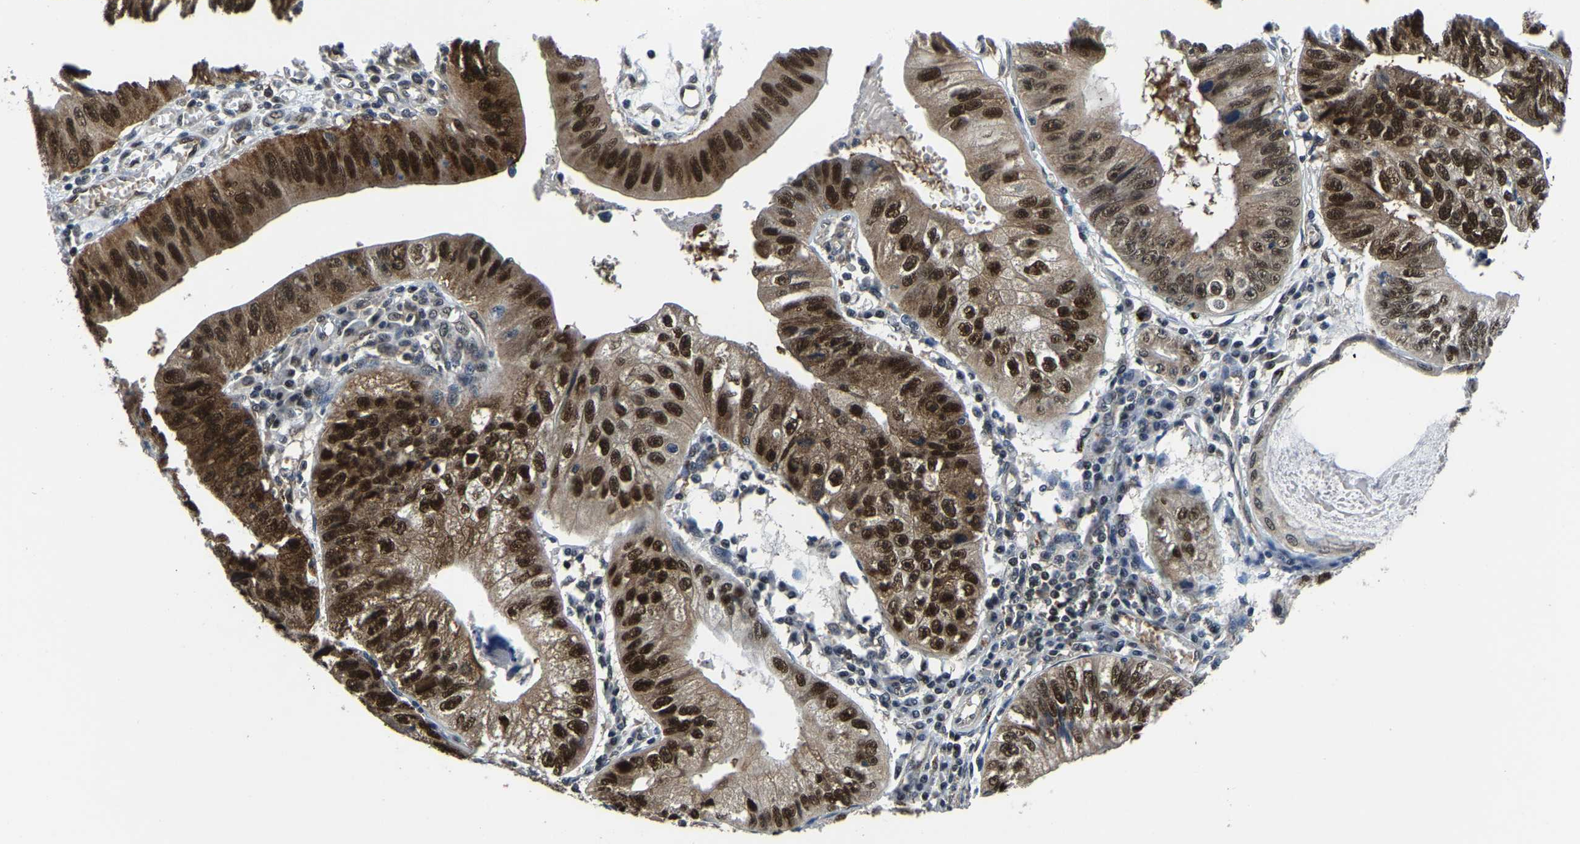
{"staining": {"intensity": "strong", "quantity": ">75%", "location": "cytoplasmic/membranous,nuclear"}, "tissue": "stomach cancer", "cell_type": "Tumor cells", "image_type": "cancer", "snomed": [{"axis": "morphology", "description": "Adenocarcinoma, NOS"}, {"axis": "topography", "description": "Stomach"}], "caption": "Protein staining demonstrates strong cytoplasmic/membranous and nuclear staining in about >75% of tumor cells in stomach cancer (adenocarcinoma). The staining is performed using DAB (3,3'-diaminobenzidine) brown chromogen to label protein expression. The nuclei are counter-stained blue using hematoxylin.", "gene": "DFFA", "patient": {"sex": "male", "age": 59}}